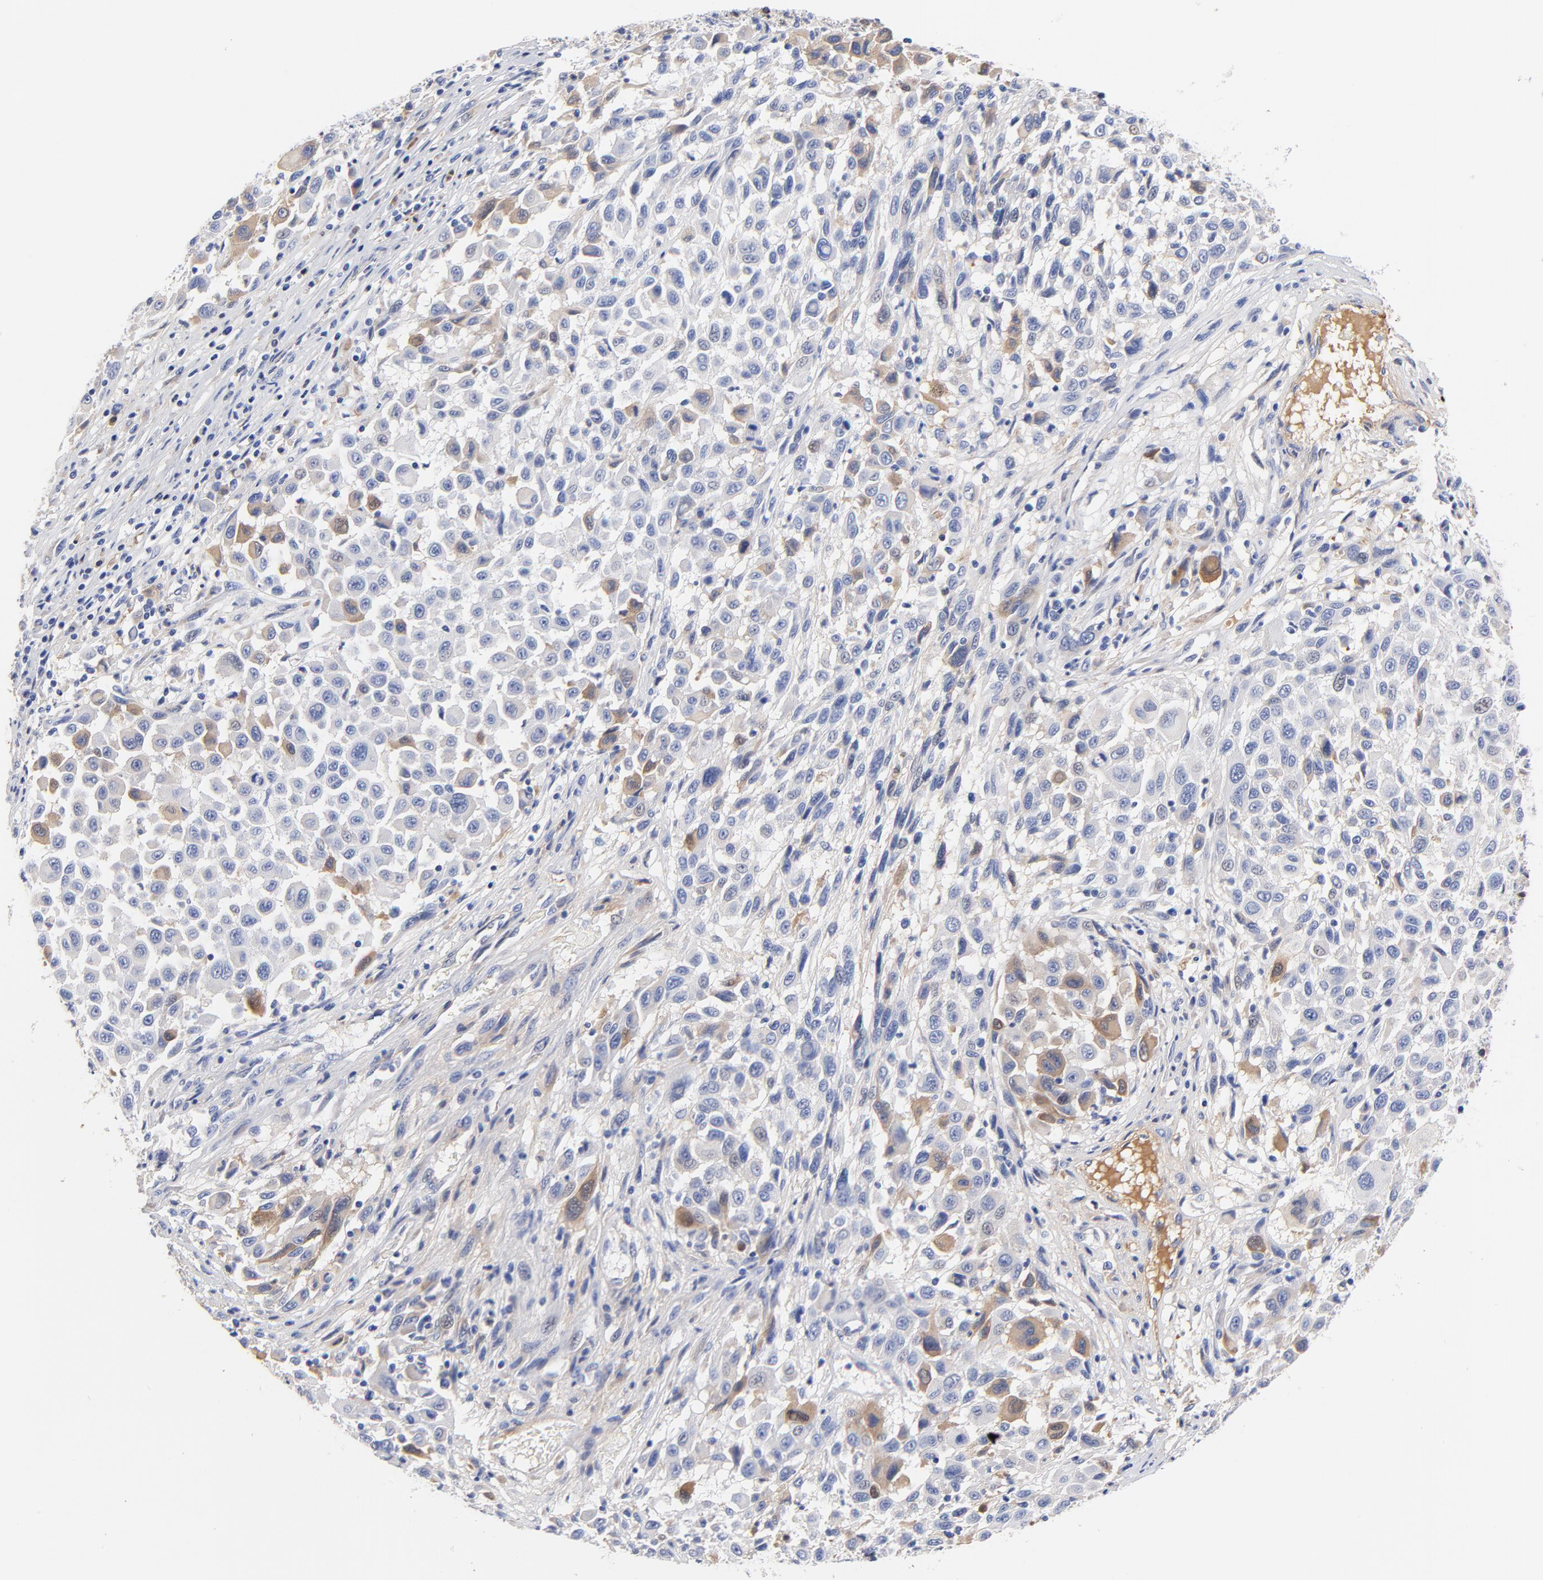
{"staining": {"intensity": "weak", "quantity": "25%-75%", "location": "cytoplasmic/membranous"}, "tissue": "melanoma", "cell_type": "Tumor cells", "image_type": "cancer", "snomed": [{"axis": "morphology", "description": "Malignant melanoma, Metastatic site"}, {"axis": "topography", "description": "Lymph node"}], "caption": "Immunohistochemistry (IHC) micrograph of melanoma stained for a protein (brown), which shows low levels of weak cytoplasmic/membranous expression in about 25%-75% of tumor cells.", "gene": "IGLV3-10", "patient": {"sex": "male", "age": 61}}